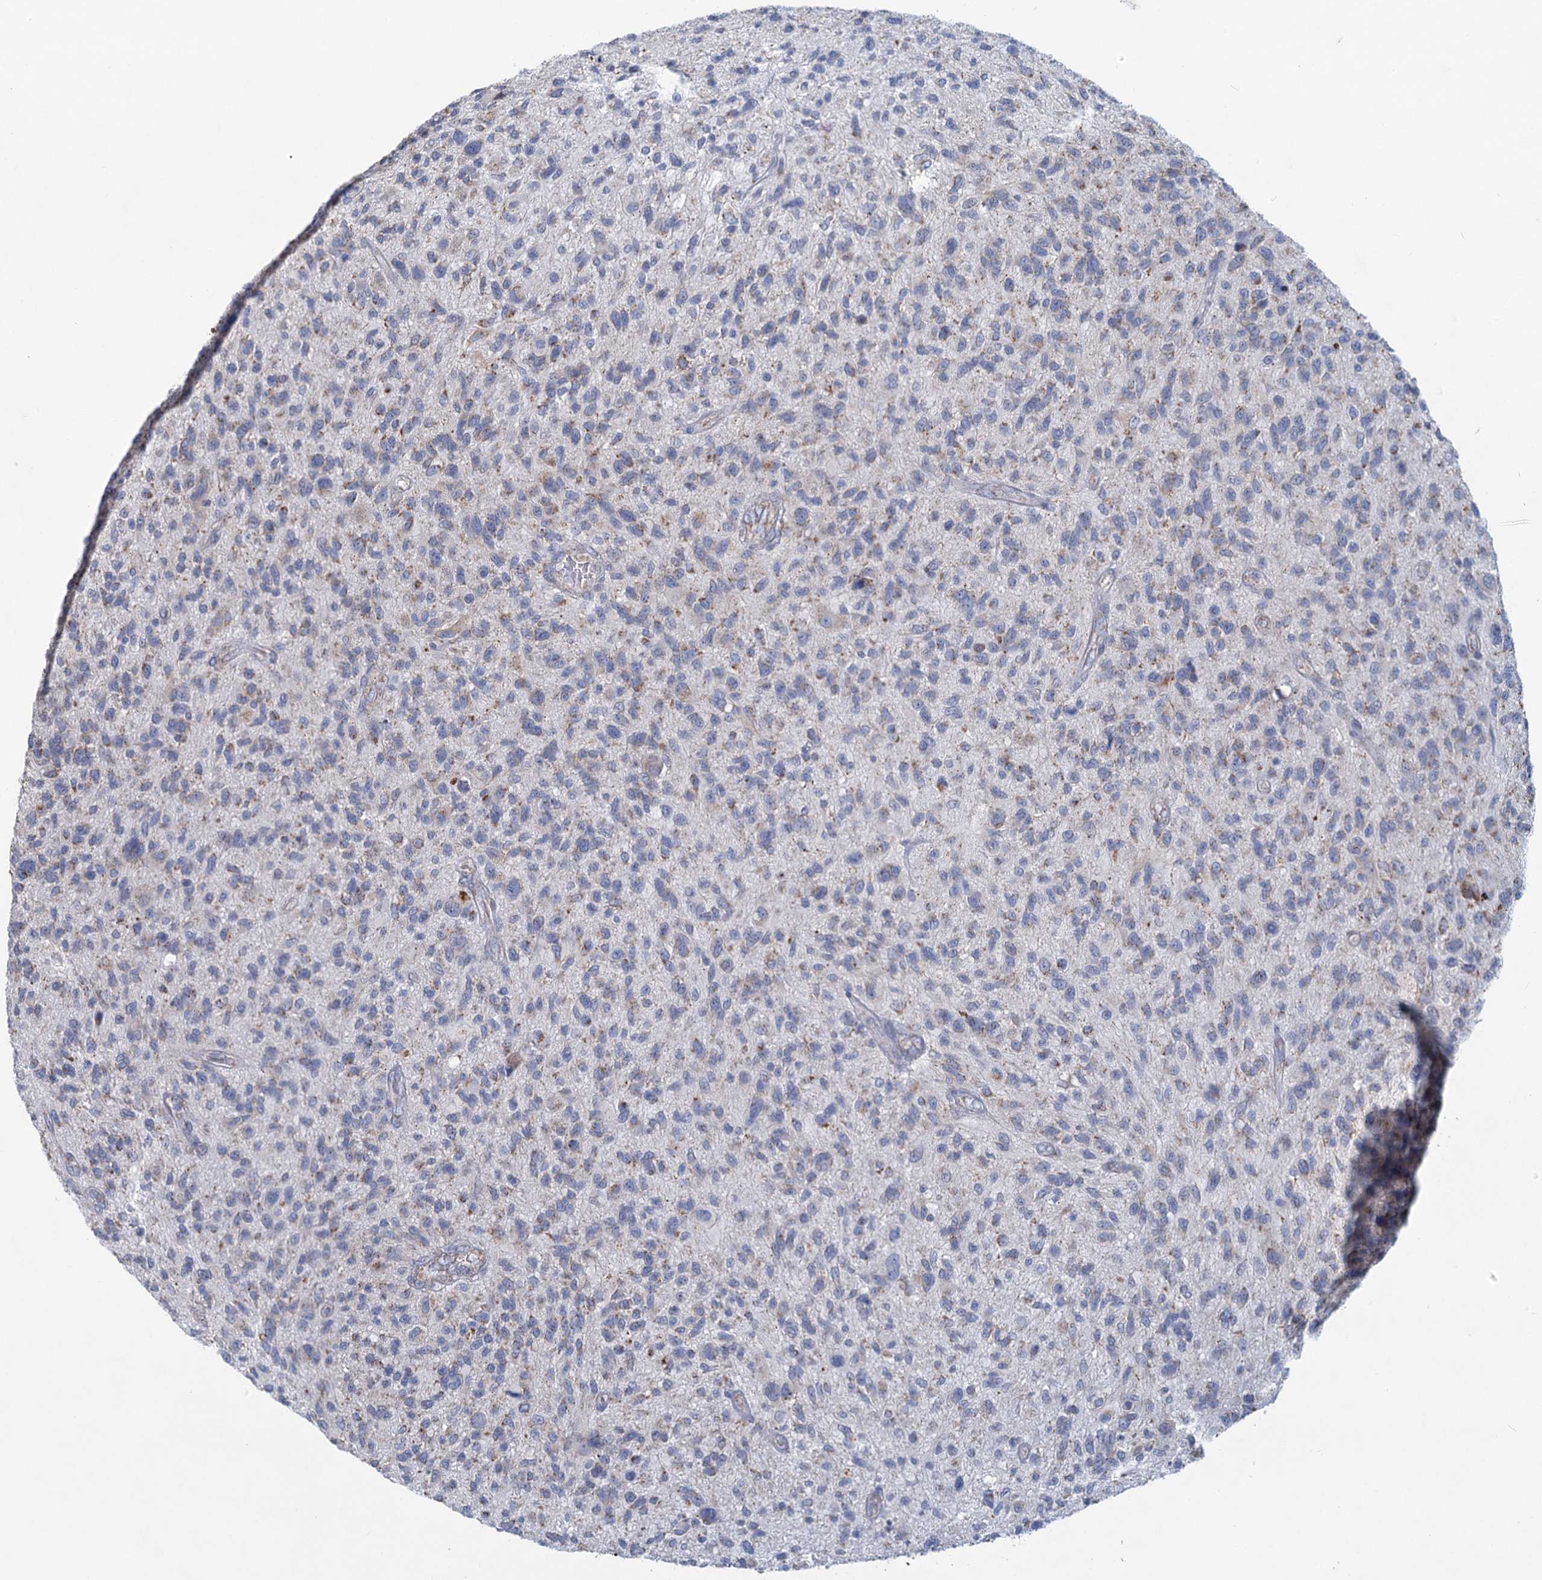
{"staining": {"intensity": "weak", "quantity": "<25%", "location": "cytoplasmic/membranous"}, "tissue": "glioma", "cell_type": "Tumor cells", "image_type": "cancer", "snomed": [{"axis": "morphology", "description": "Glioma, malignant, High grade"}, {"axis": "topography", "description": "Brain"}], "caption": "Tumor cells are negative for protein expression in human malignant glioma (high-grade).", "gene": "NDUFC2", "patient": {"sex": "male", "age": 47}}